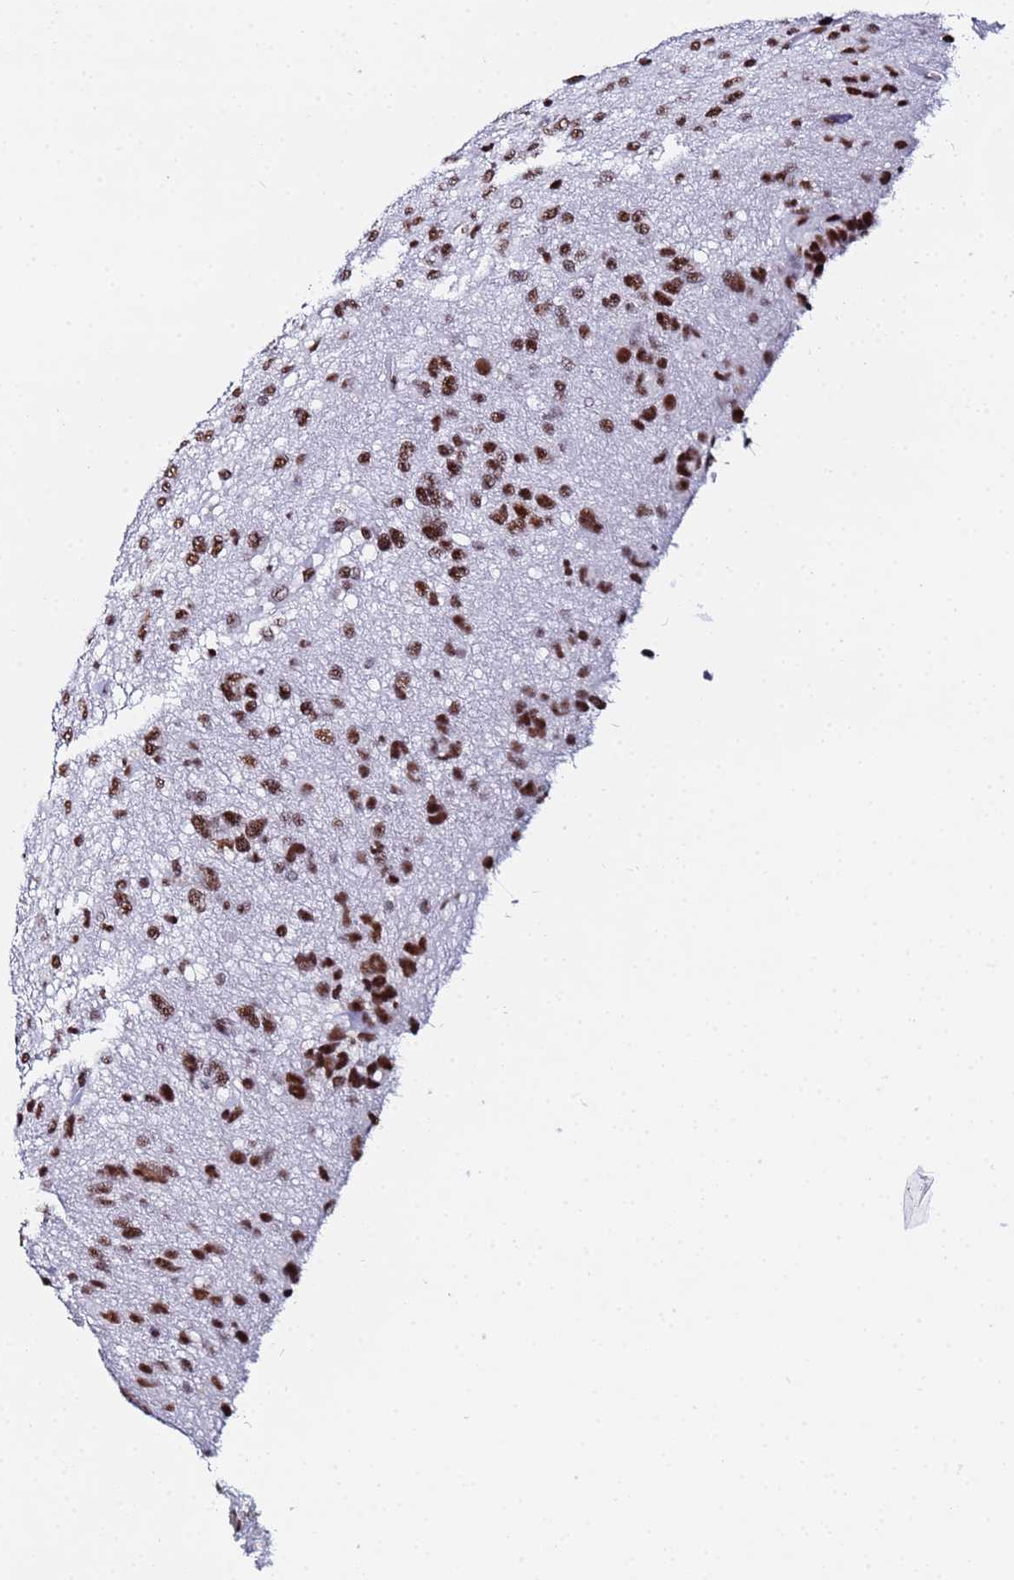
{"staining": {"intensity": "moderate", "quantity": ">75%", "location": "nuclear"}, "tissue": "glioma", "cell_type": "Tumor cells", "image_type": "cancer", "snomed": [{"axis": "morphology", "description": "Glioma, malignant, High grade"}, {"axis": "topography", "description": "Brain"}], "caption": "A photomicrograph of human glioma stained for a protein reveals moderate nuclear brown staining in tumor cells. Immunohistochemistry stains the protein of interest in brown and the nuclei are stained blue.", "gene": "SNRPA1", "patient": {"sex": "female", "age": 59}}